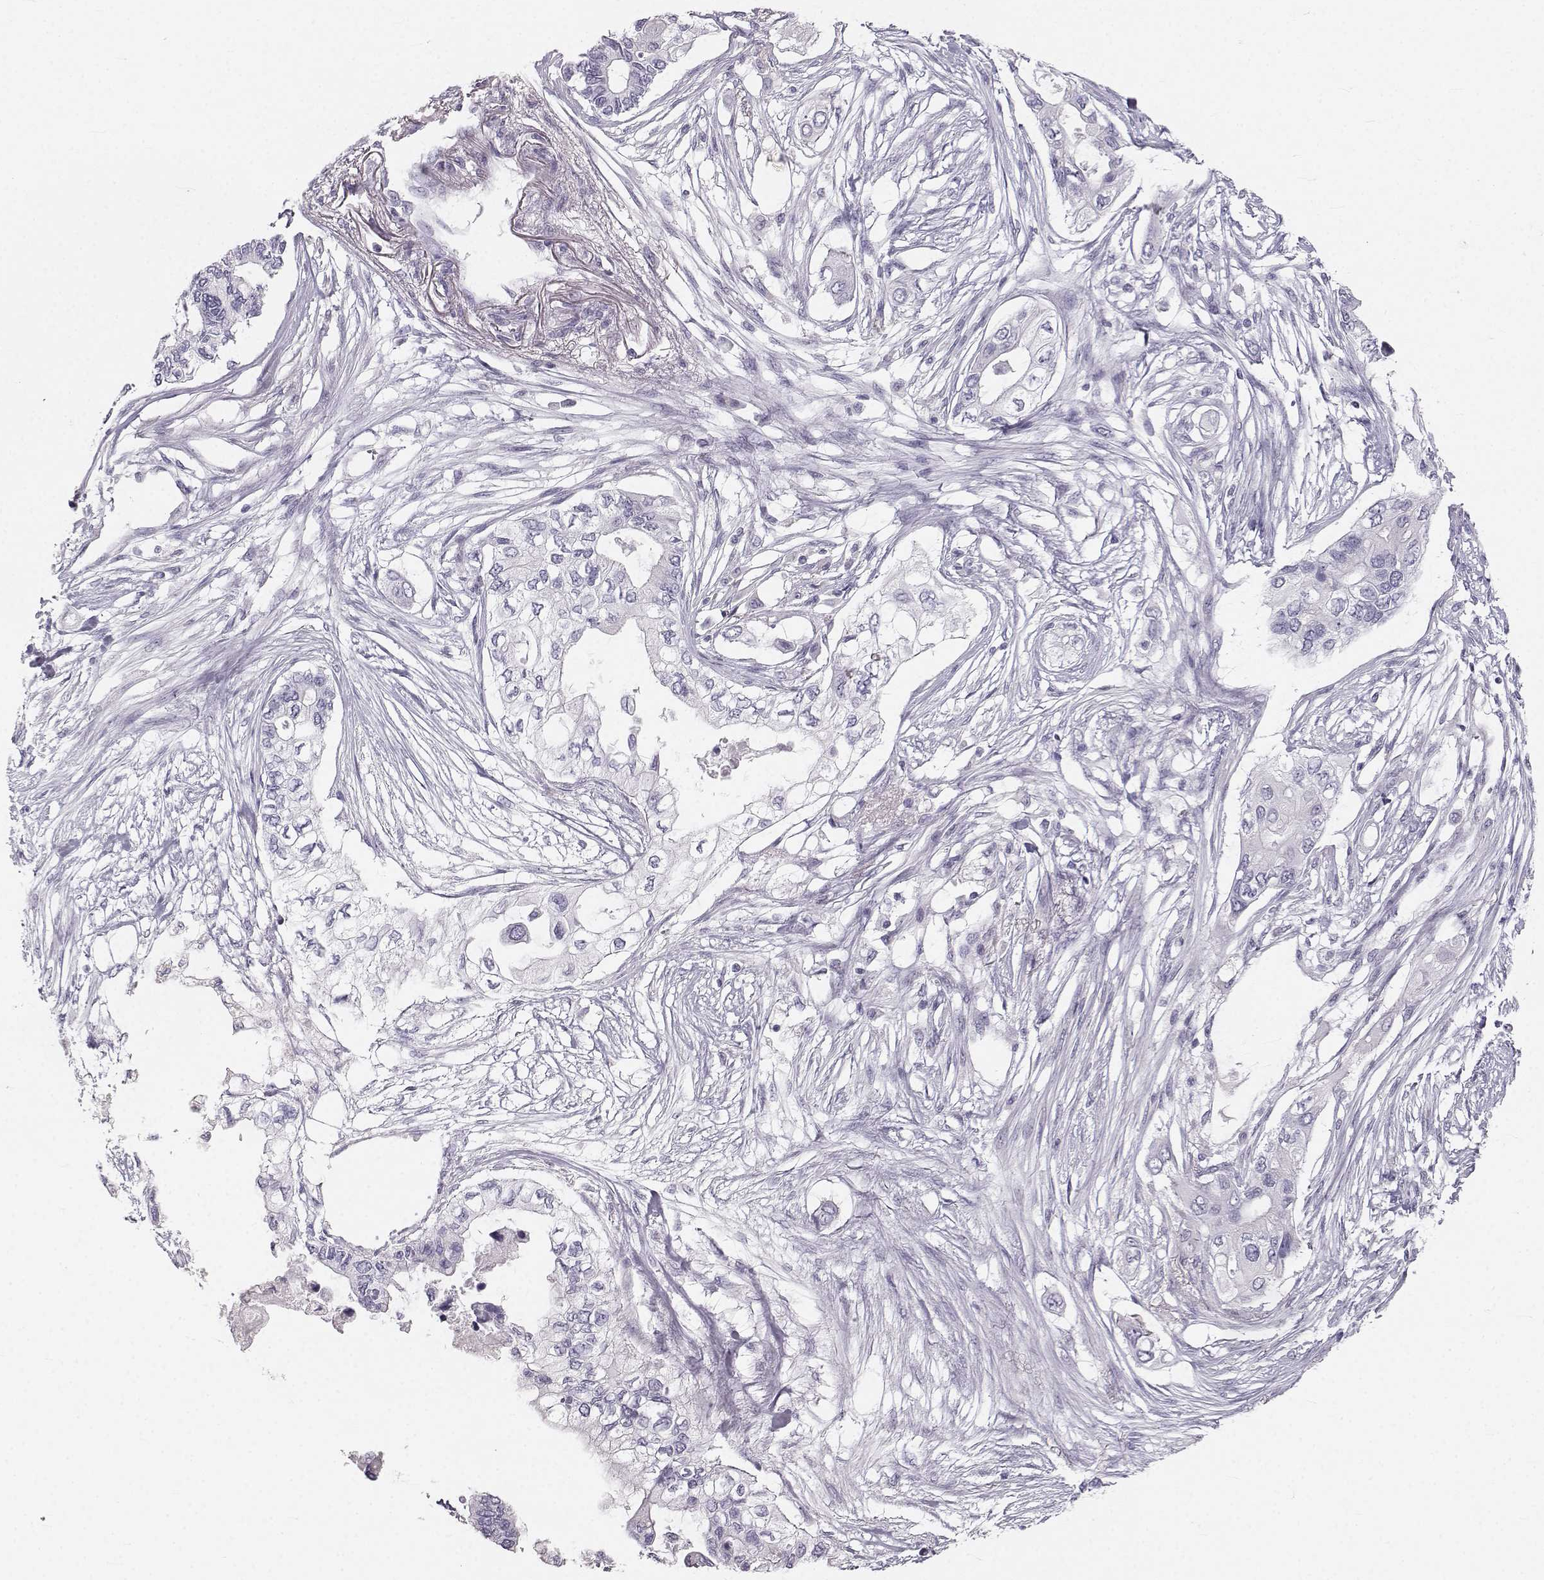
{"staining": {"intensity": "negative", "quantity": "none", "location": "none"}, "tissue": "pancreatic cancer", "cell_type": "Tumor cells", "image_type": "cancer", "snomed": [{"axis": "morphology", "description": "Adenocarcinoma, NOS"}, {"axis": "topography", "description": "Pancreas"}], "caption": "High magnification brightfield microscopy of pancreatic cancer stained with DAB (3,3'-diaminobenzidine) (brown) and counterstained with hematoxylin (blue): tumor cells show no significant expression.", "gene": "OIP5", "patient": {"sex": "female", "age": 63}}